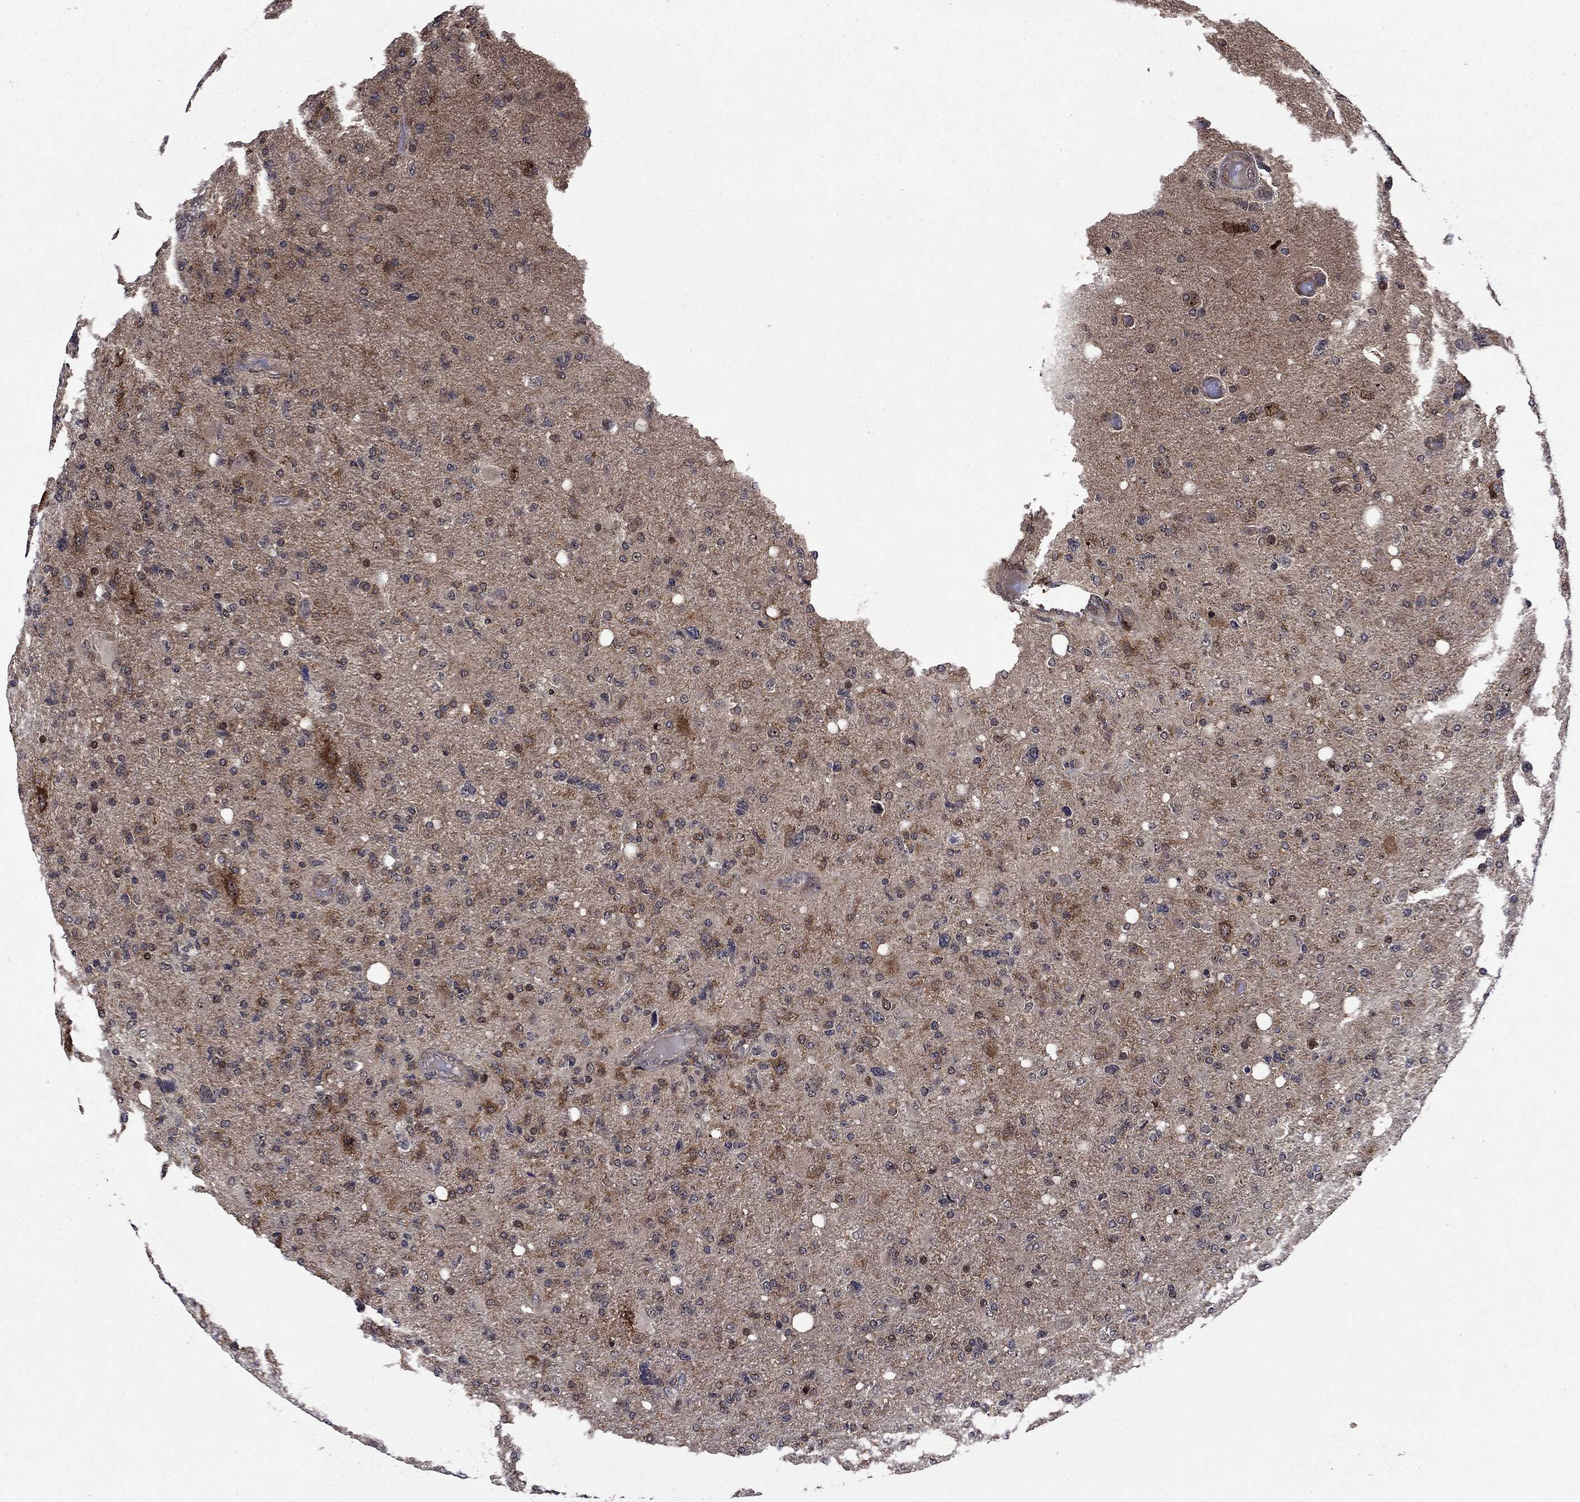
{"staining": {"intensity": "moderate", "quantity": "<25%", "location": "cytoplasmic/membranous"}, "tissue": "glioma", "cell_type": "Tumor cells", "image_type": "cancer", "snomed": [{"axis": "morphology", "description": "Glioma, malignant, High grade"}, {"axis": "topography", "description": "Cerebral cortex"}], "caption": "Immunohistochemistry of glioma demonstrates low levels of moderate cytoplasmic/membranous positivity in about <25% of tumor cells.", "gene": "AGTPBP1", "patient": {"sex": "male", "age": 70}}